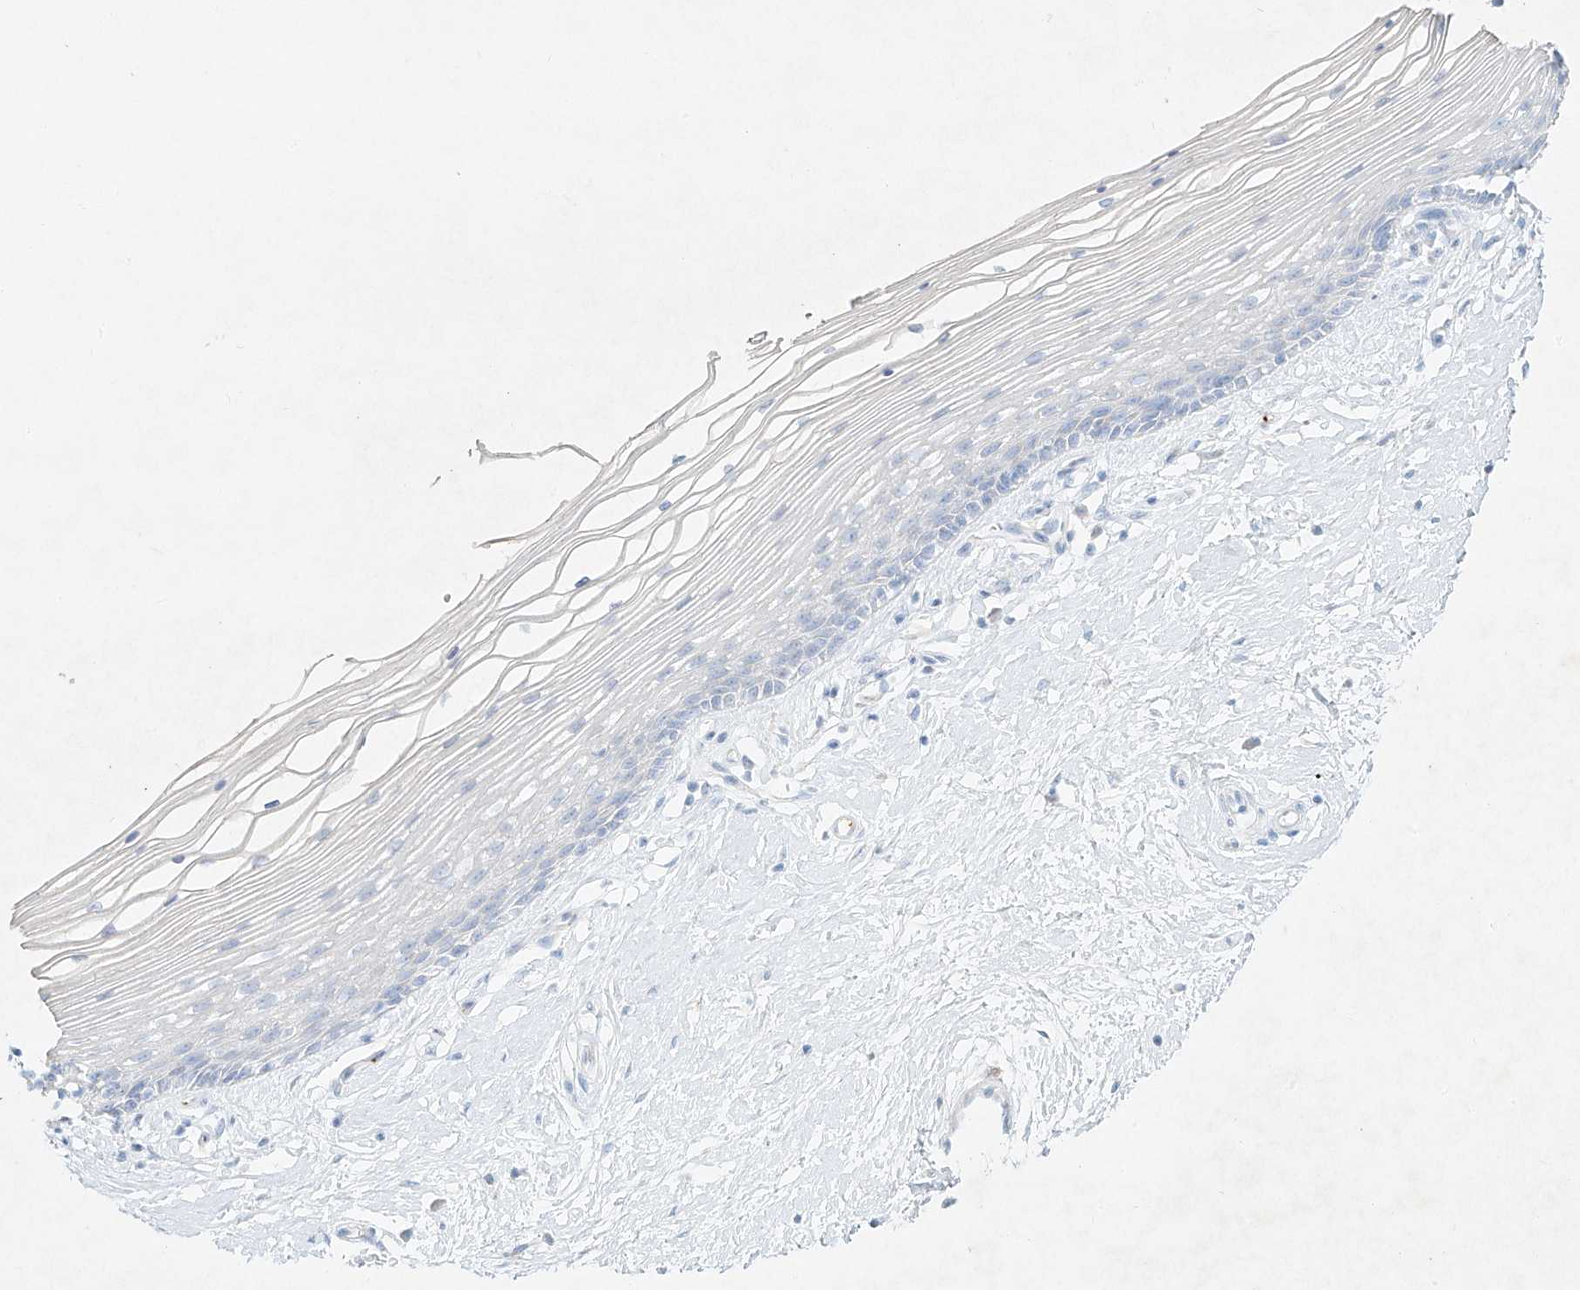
{"staining": {"intensity": "negative", "quantity": "none", "location": "none"}, "tissue": "vagina", "cell_type": "Squamous epithelial cells", "image_type": "normal", "snomed": [{"axis": "morphology", "description": "Normal tissue, NOS"}, {"axis": "topography", "description": "Vagina"}], "caption": "IHC image of benign vagina: human vagina stained with DAB shows no significant protein positivity in squamous epithelial cells. (DAB immunohistochemistry visualized using brightfield microscopy, high magnification).", "gene": "PLEK", "patient": {"sex": "female", "age": 46}}